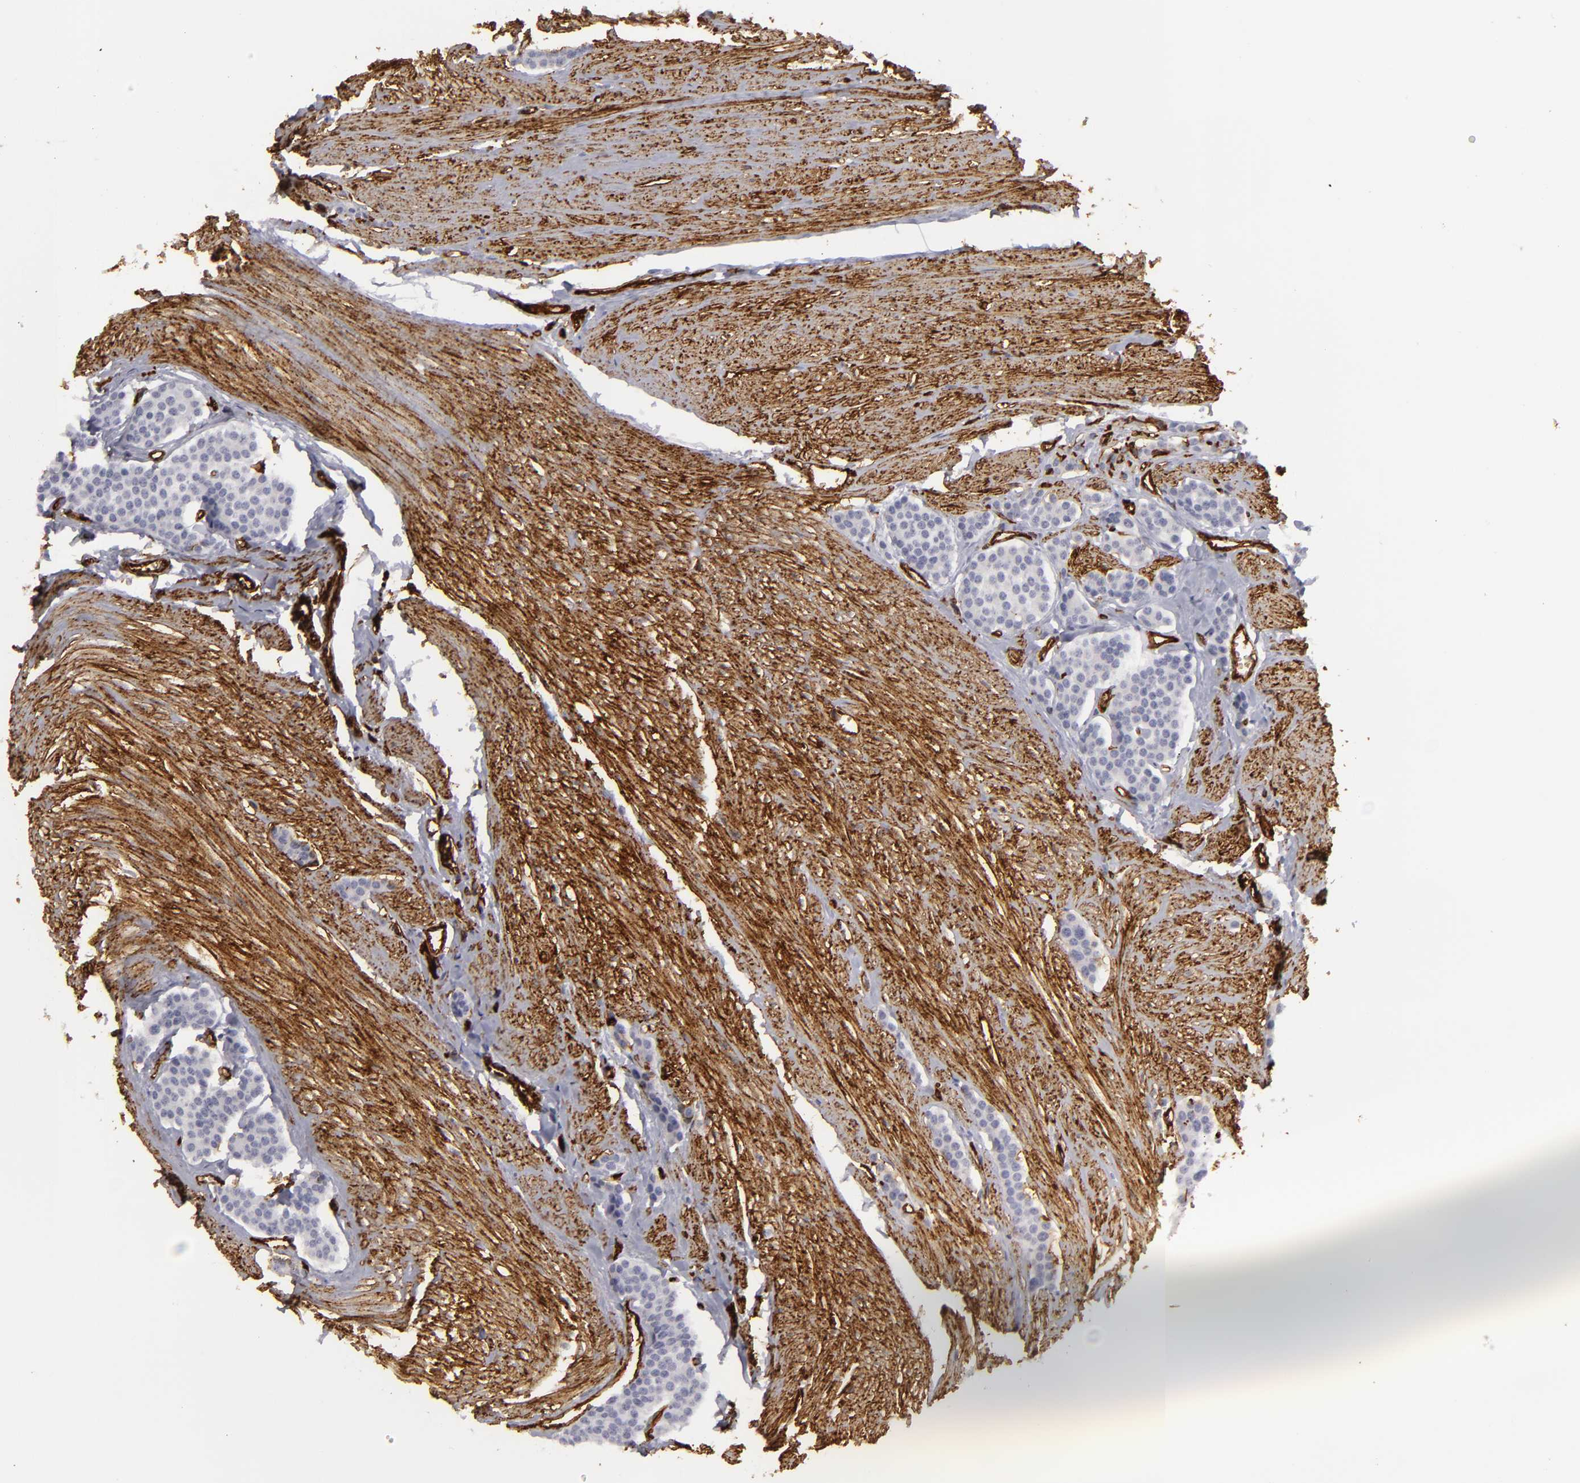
{"staining": {"intensity": "negative", "quantity": "none", "location": "none"}, "tissue": "carcinoid", "cell_type": "Tumor cells", "image_type": "cancer", "snomed": [{"axis": "morphology", "description": "Carcinoid, malignant, NOS"}, {"axis": "topography", "description": "Small intestine"}], "caption": "IHC photomicrograph of human carcinoid stained for a protein (brown), which exhibits no staining in tumor cells. (DAB IHC with hematoxylin counter stain).", "gene": "MCAM", "patient": {"sex": "male", "age": 60}}